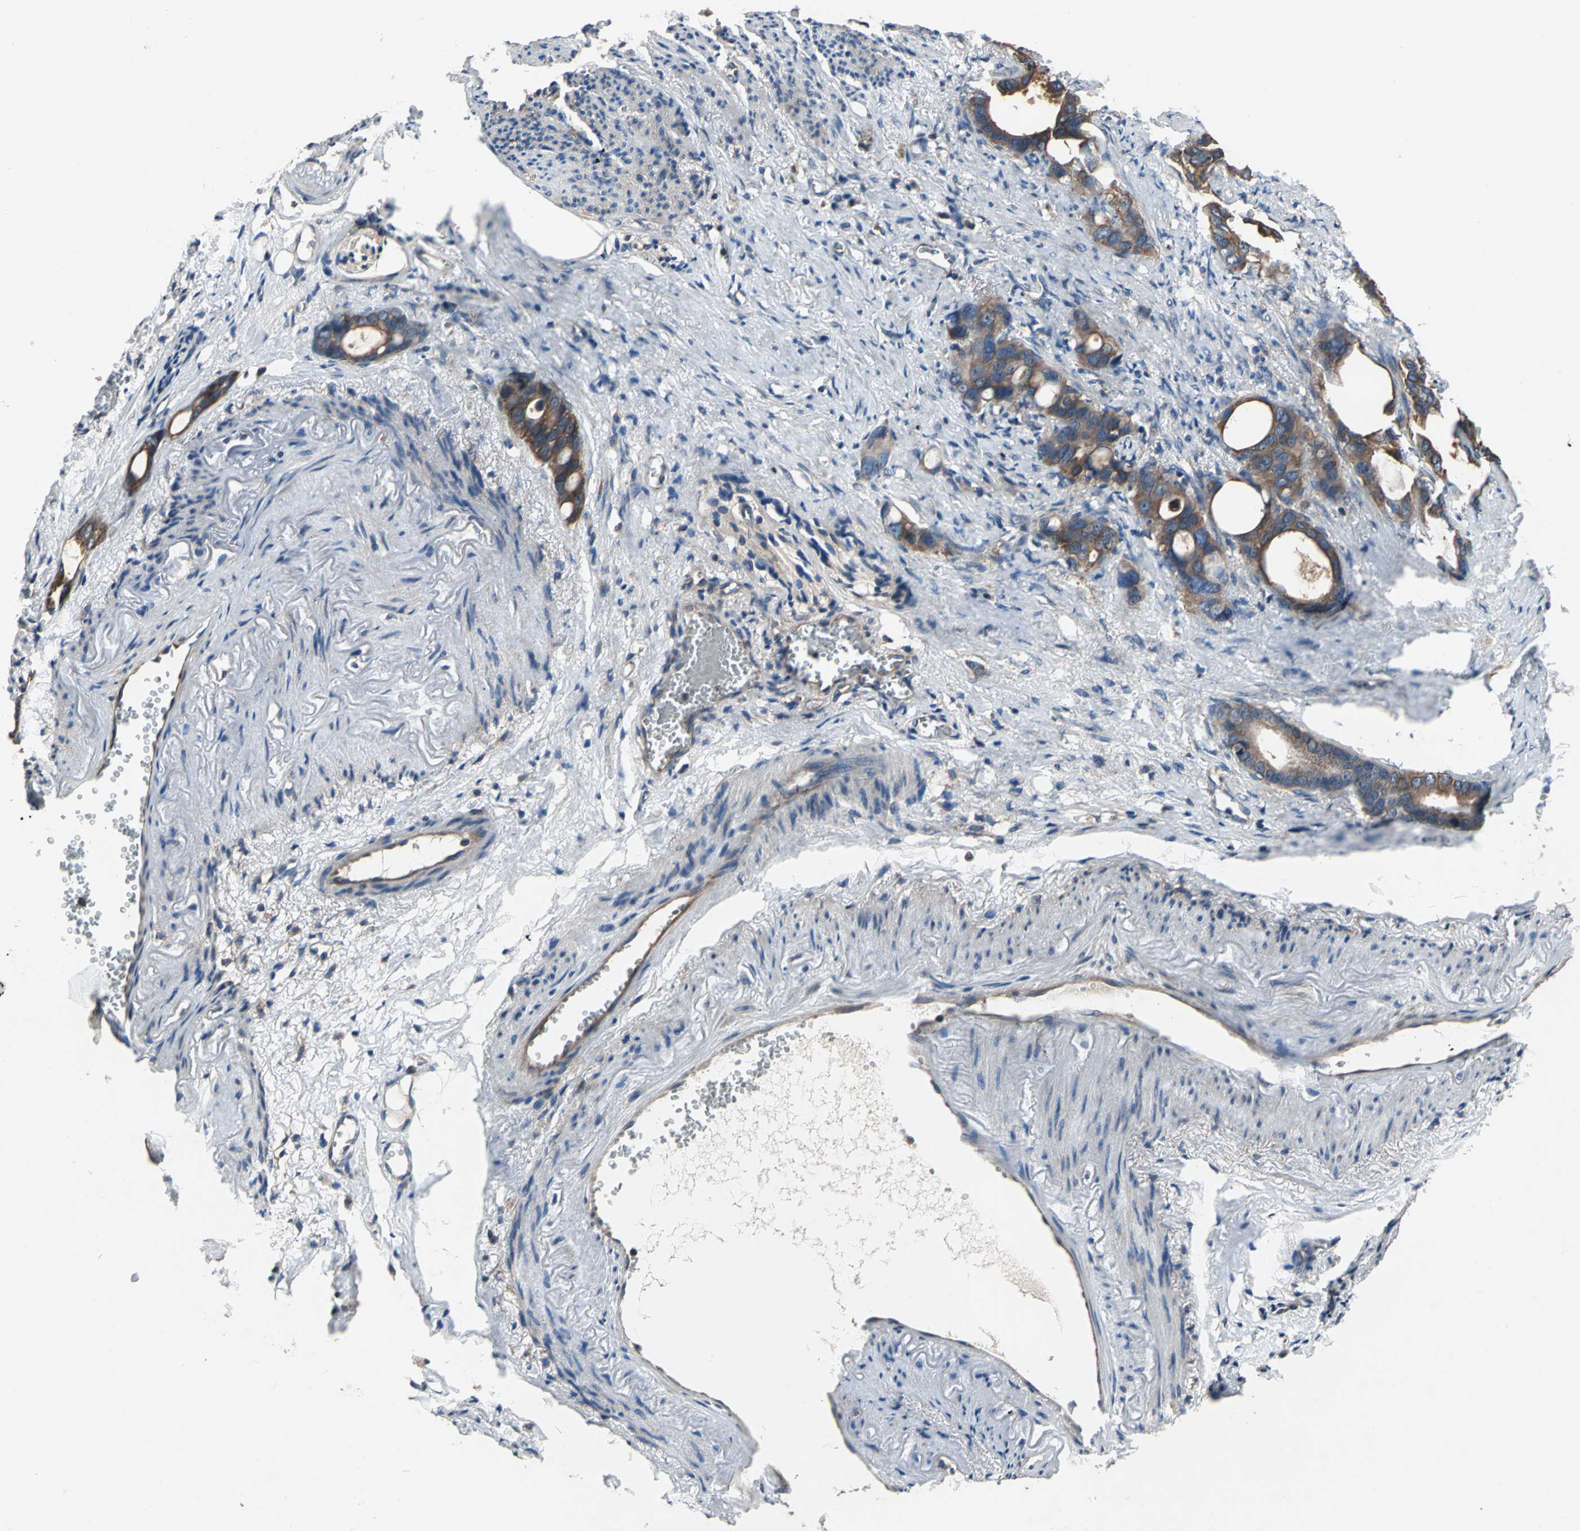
{"staining": {"intensity": "strong", "quantity": ">75%", "location": "cytoplasmic/membranous"}, "tissue": "stomach cancer", "cell_type": "Tumor cells", "image_type": "cancer", "snomed": [{"axis": "morphology", "description": "Adenocarcinoma, NOS"}, {"axis": "topography", "description": "Stomach"}], "caption": "This micrograph exhibits immunohistochemistry (IHC) staining of stomach adenocarcinoma, with high strong cytoplasmic/membranous positivity in approximately >75% of tumor cells.", "gene": "CAPN1", "patient": {"sex": "female", "age": 75}}